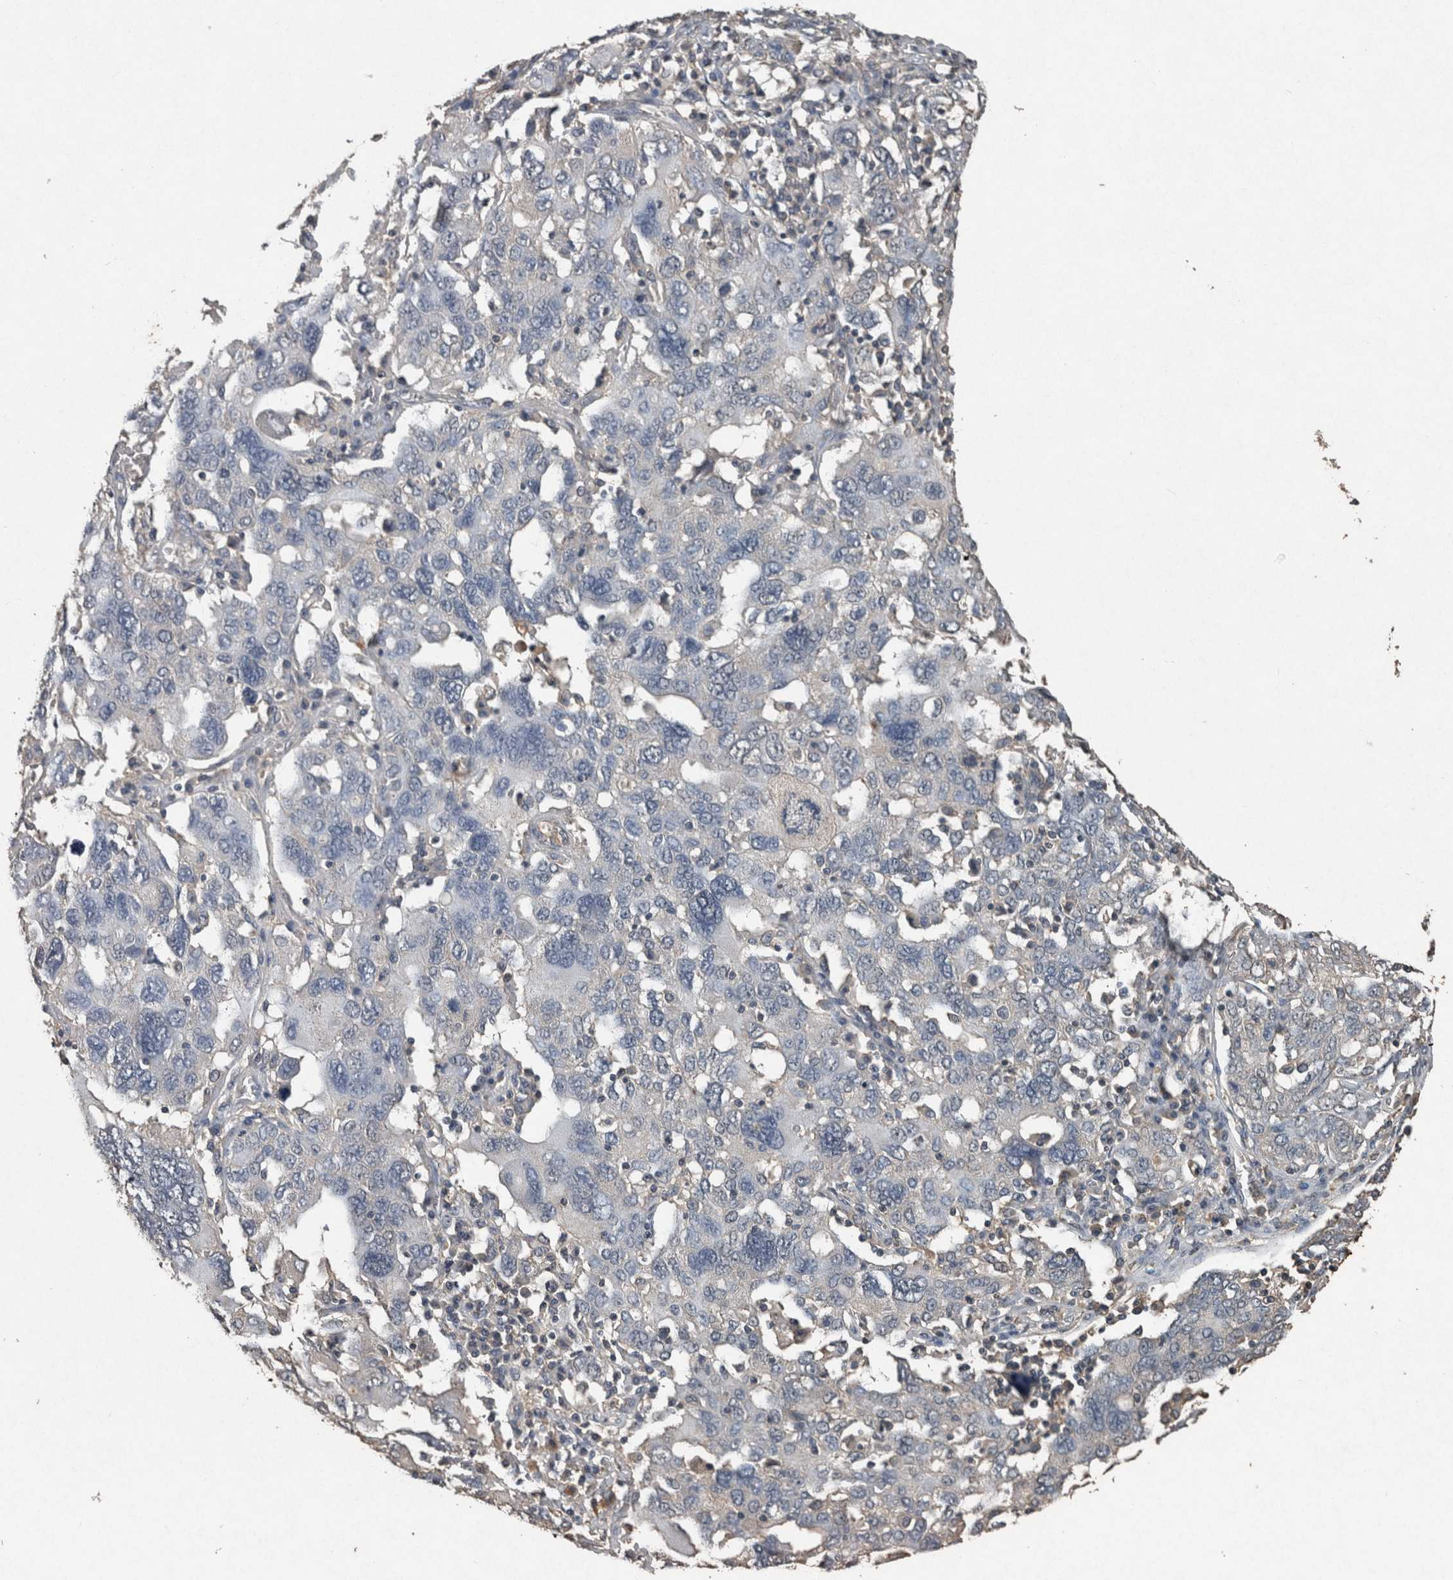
{"staining": {"intensity": "negative", "quantity": "none", "location": "none"}, "tissue": "ovarian cancer", "cell_type": "Tumor cells", "image_type": "cancer", "snomed": [{"axis": "morphology", "description": "Carcinoma, endometroid"}, {"axis": "topography", "description": "Ovary"}], "caption": "DAB (3,3'-diaminobenzidine) immunohistochemical staining of ovarian cancer shows no significant staining in tumor cells.", "gene": "FGFRL1", "patient": {"sex": "female", "age": 62}}